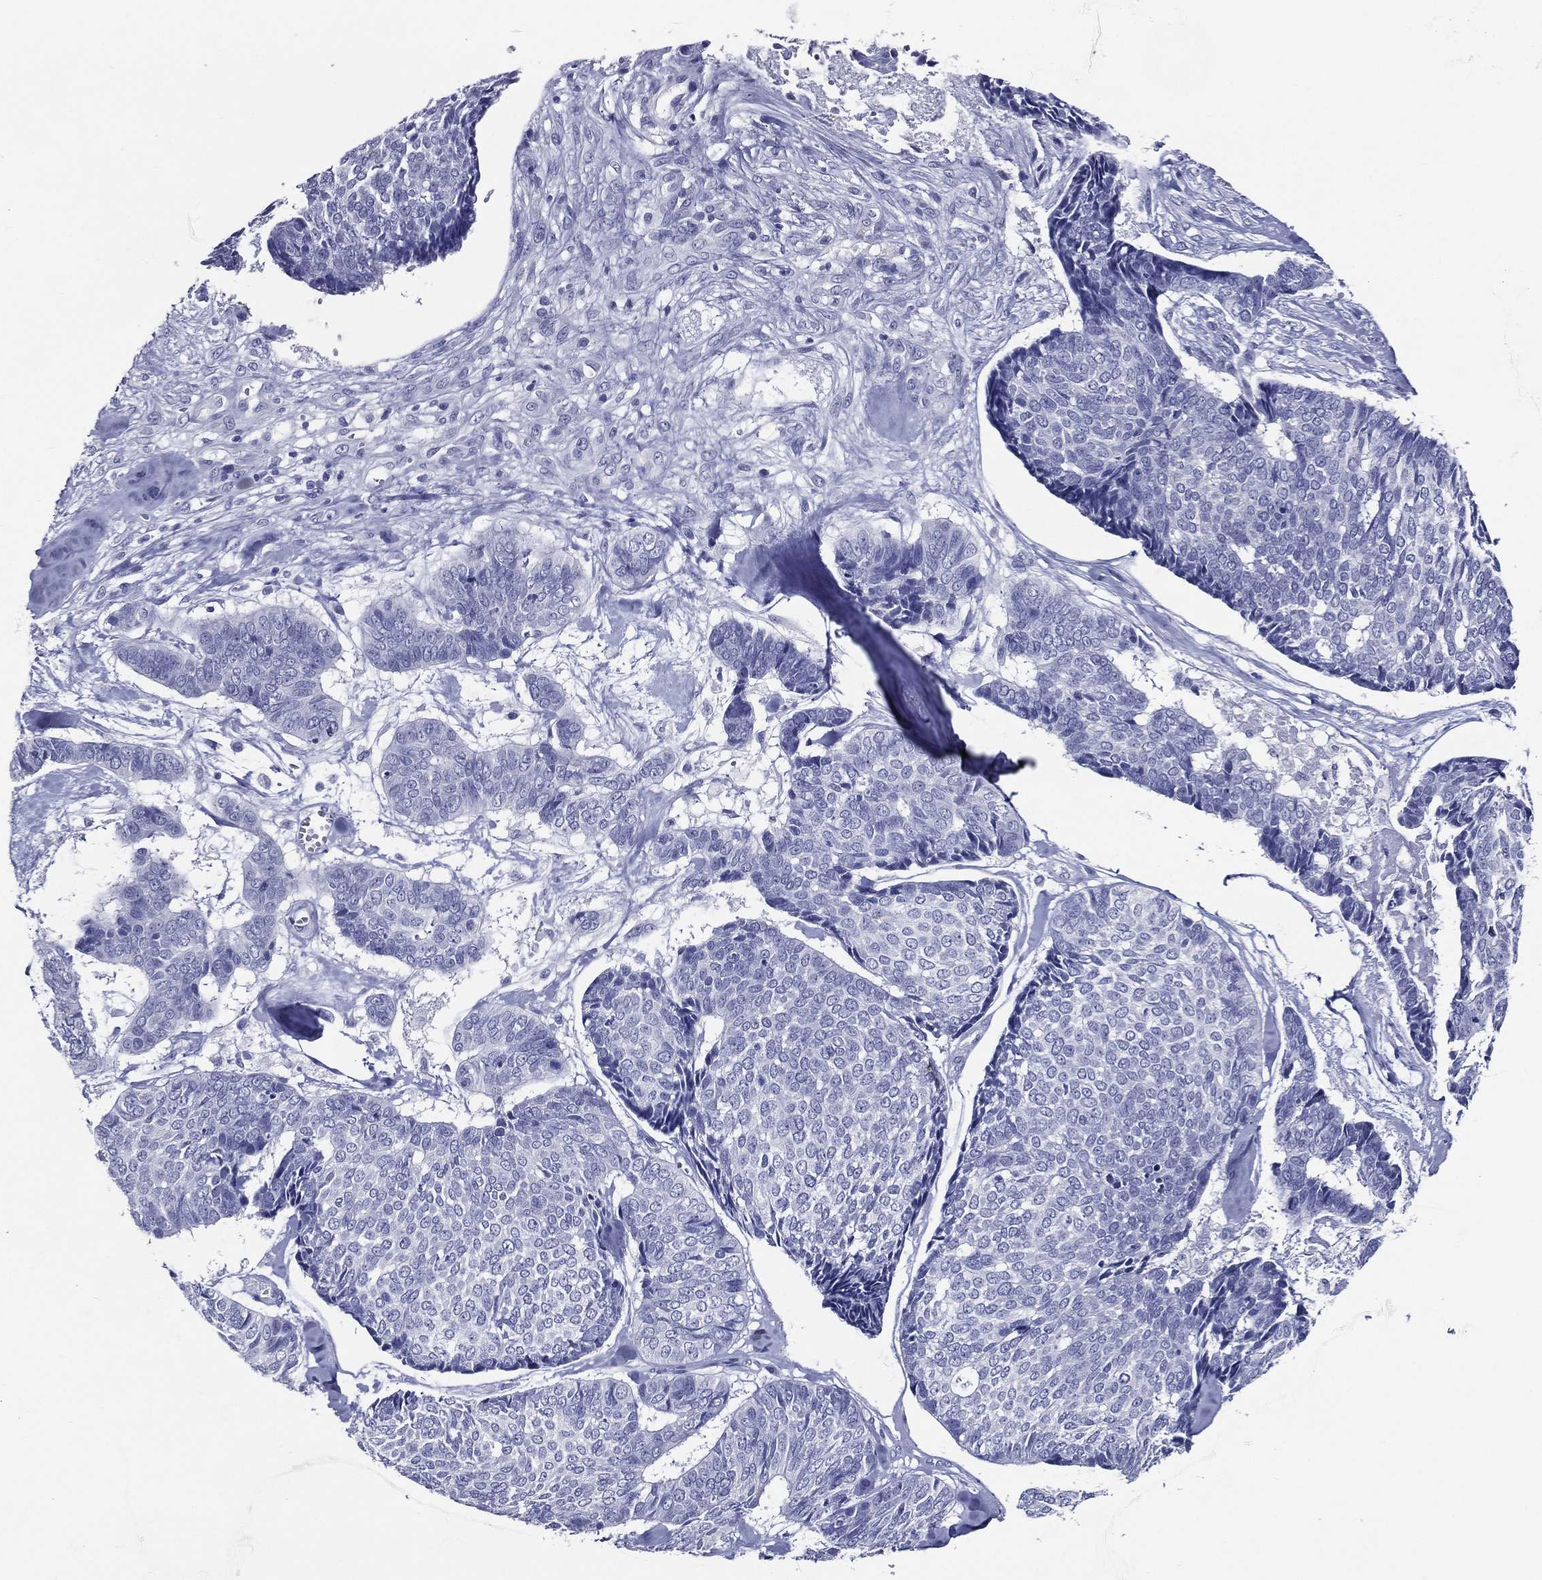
{"staining": {"intensity": "negative", "quantity": "none", "location": "none"}, "tissue": "skin cancer", "cell_type": "Tumor cells", "image_type": "cancer", "snomed": [{"axis": "morphology", "description": "Basal cell carcinoma"}, {"axis": "topography", "description": "Skin"}], "caption": "An immunohistochemistry (IHC) micrograph of skin cancer (basal cell carcinoma) is shown. There is no staining in tumor cells of skin cancer (basal cell carcinoma). (DAB immunohistochemistry (IHC), high magnification).", "gene": "ACE2", "patient": {"sex": "male", "age": 86}}